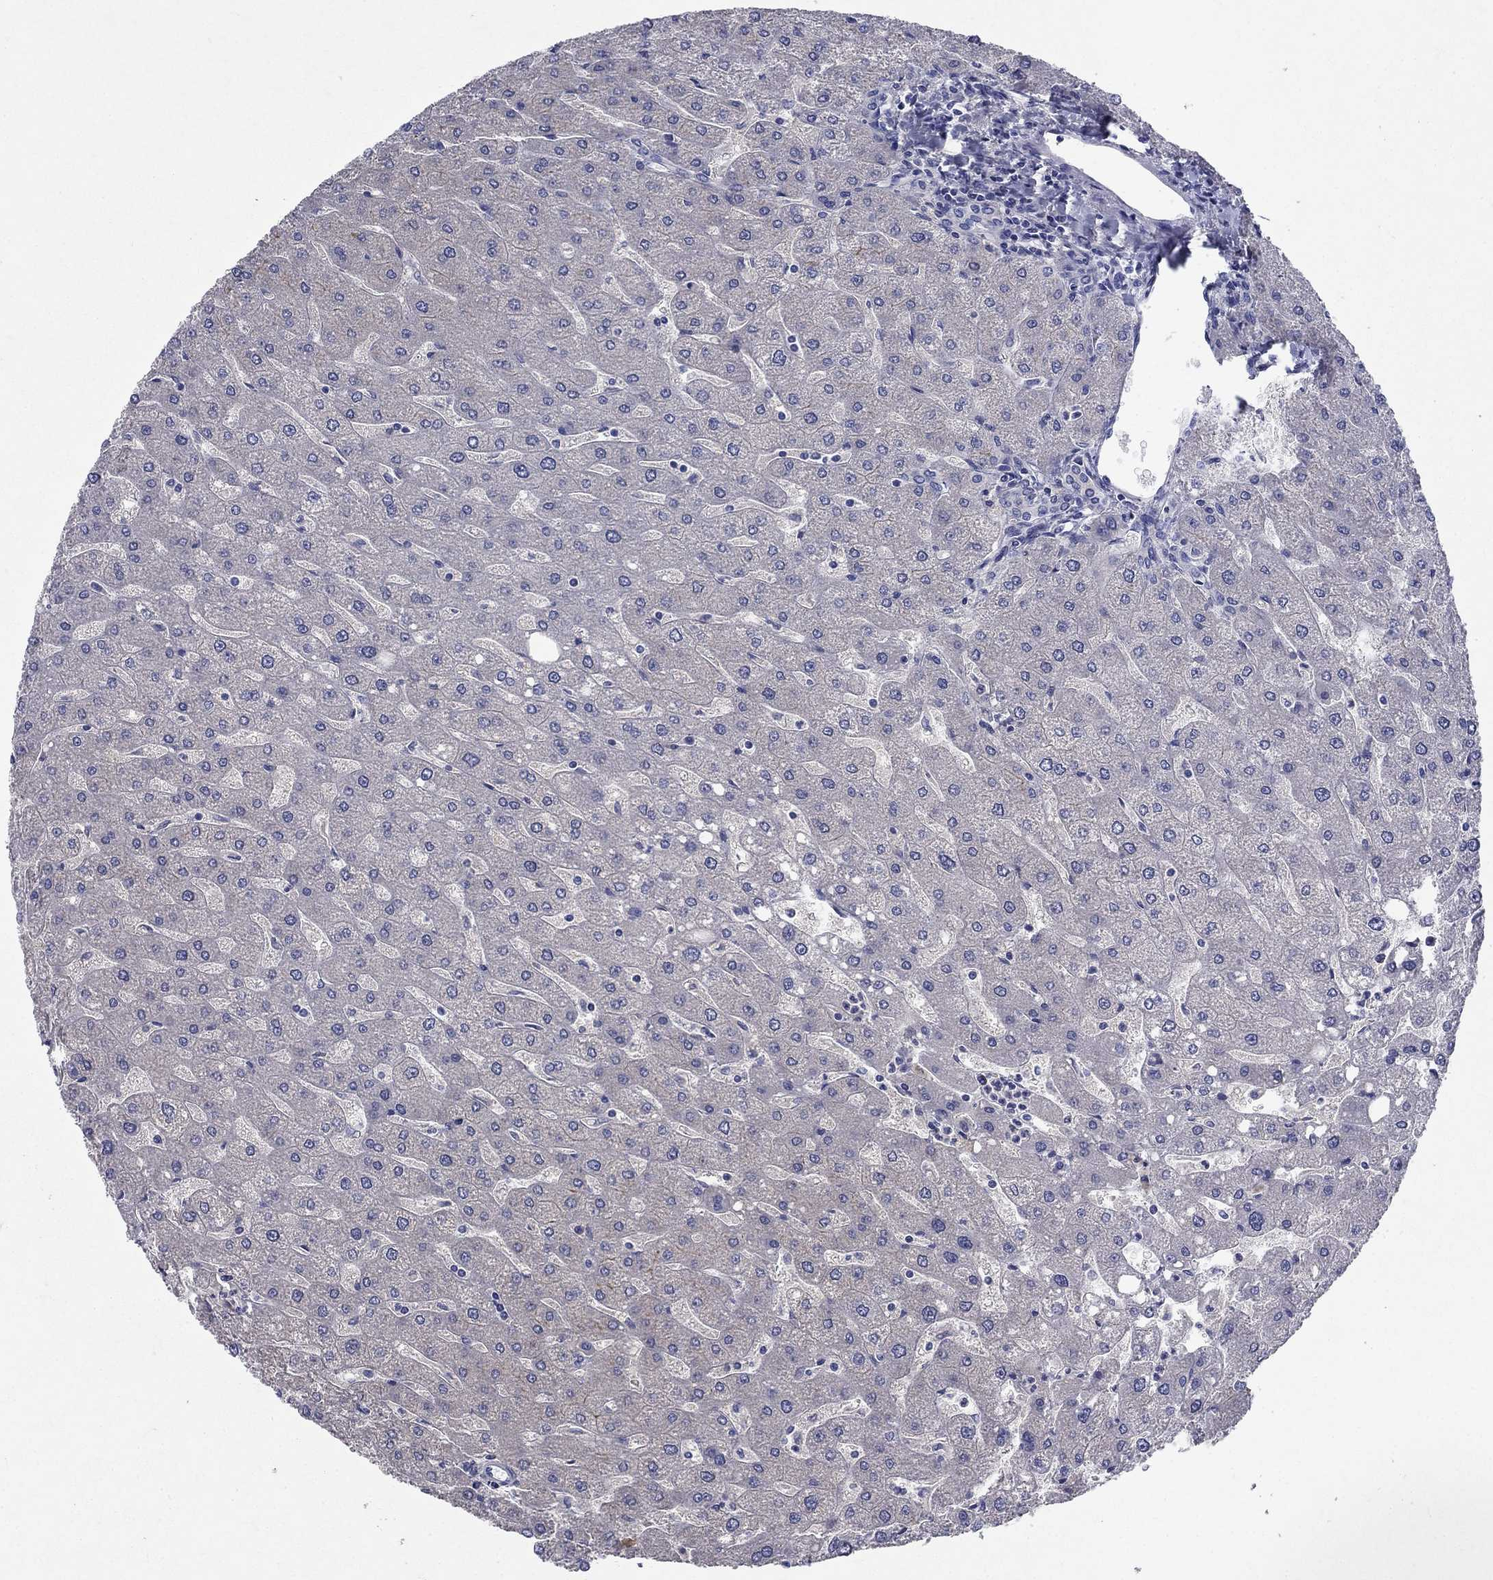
{"staining": {"intensity": "negative", "quantity": "none", "location": "none"}, "tissue": "liver", "cell_type": "Cholangiocytes", "image_type": "normal", "snomed": [{"axis": "morphology", "description": "Normal tissue, NOS"}, {"axis": "topography", "description": "Liver"}], "caption": "Immunohistochemical staining of unremarkable liver demonstrates no significant staining in cholangiocytes.", "gene": "SULT2B1", "patient": {"sex": "male", "age": 67}}